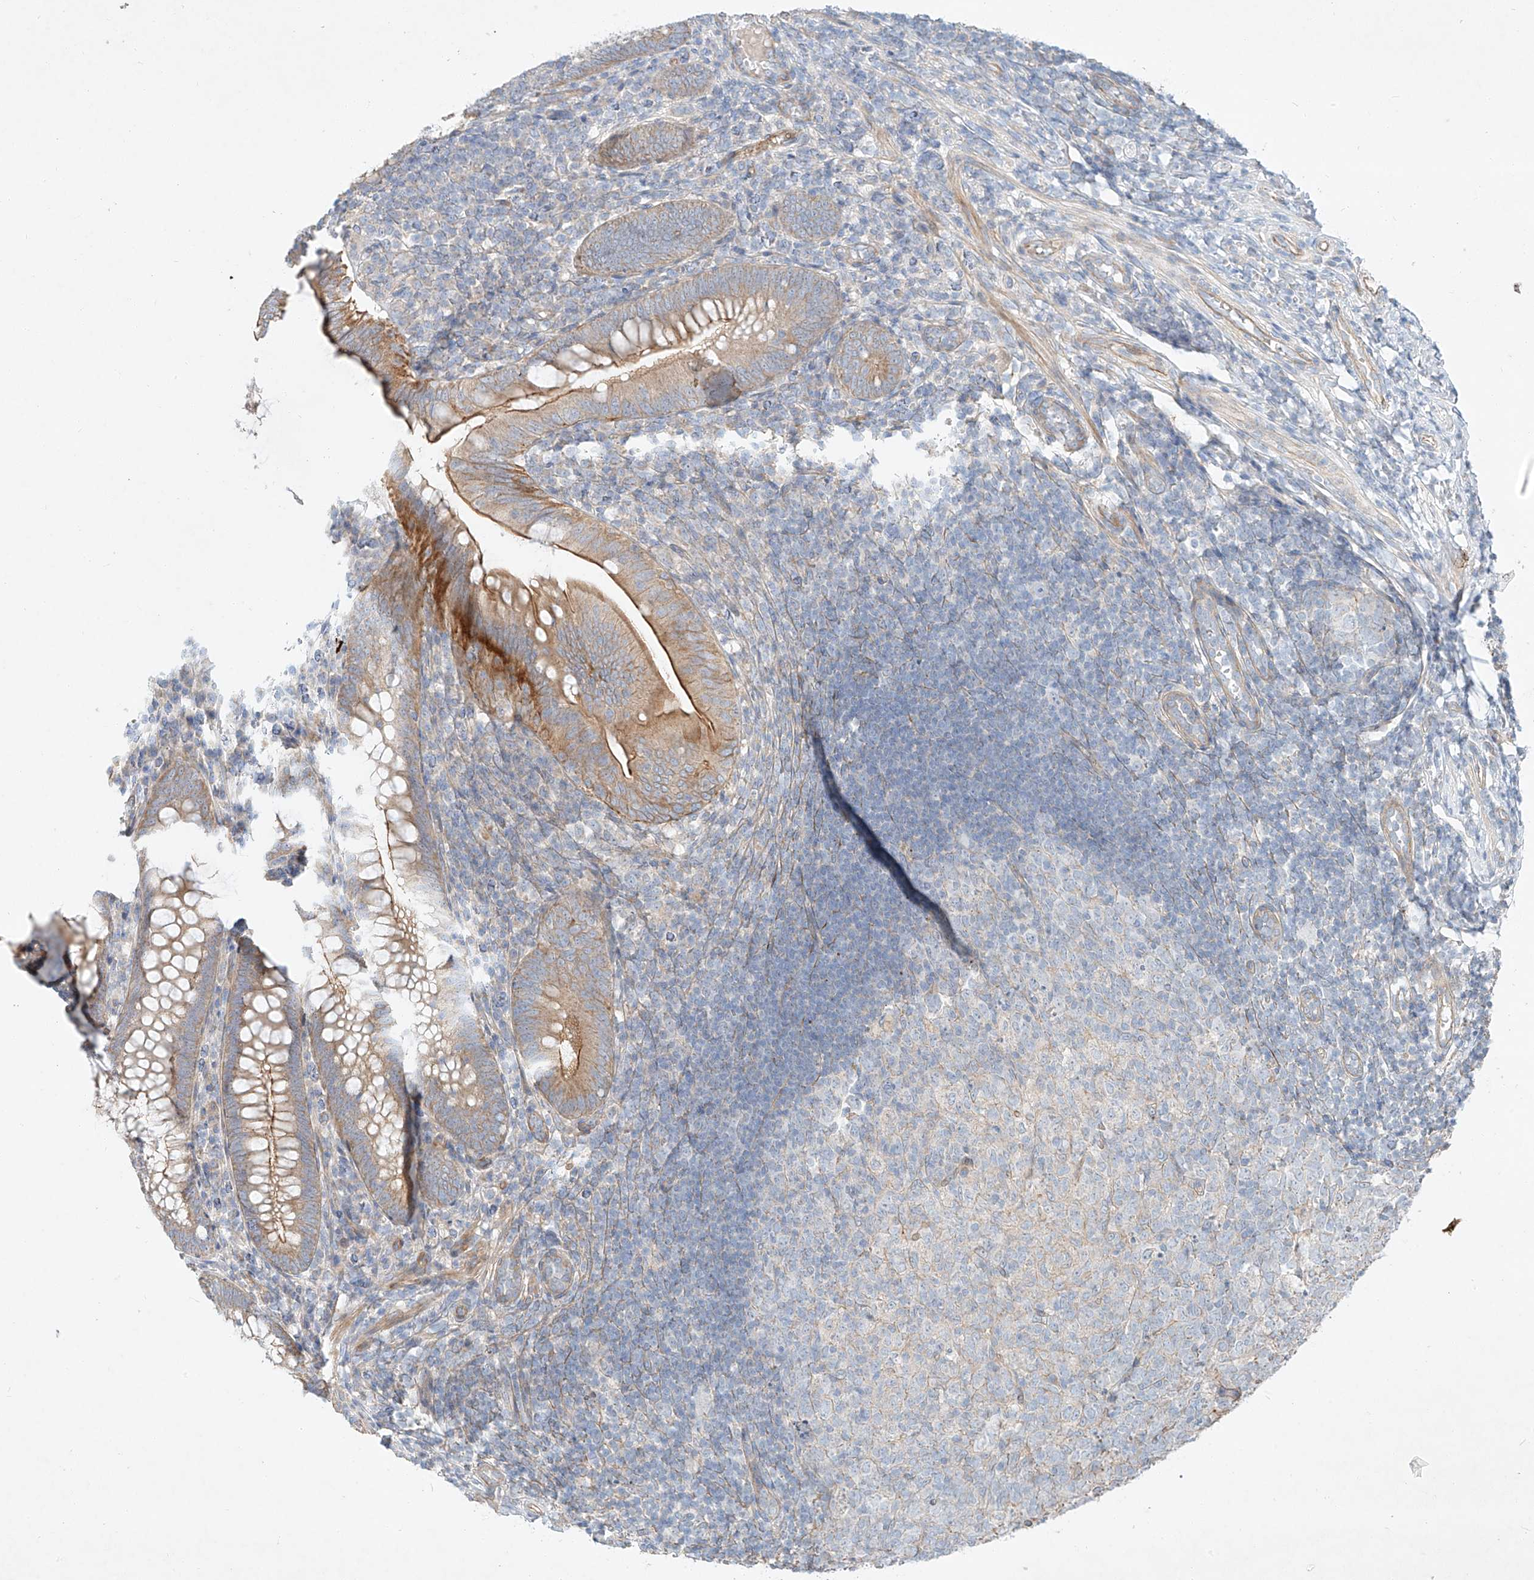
{"staining": {"intensity": "moderate", "quantity": ">75%", "location": "cytoplasmic/membranous"}, "tissue": "appendix", "cell_type": "Glandular cells", "image_type": "normal", "snomed": [{"axis": "morphology", "description": "Normal tissue, NOS"}, {"axis": "topography", "description": "Appendix"}], "caption": "Immunohistochemistry (DAB) staining of unremarkable human appendix displays moderate cytoplasmic/membranous protein expression in approximately >75% of glandular cells. Nuclei are stained in blue.", "gene": "AJM1", "patient": {"sex": "male", "age": 14}}